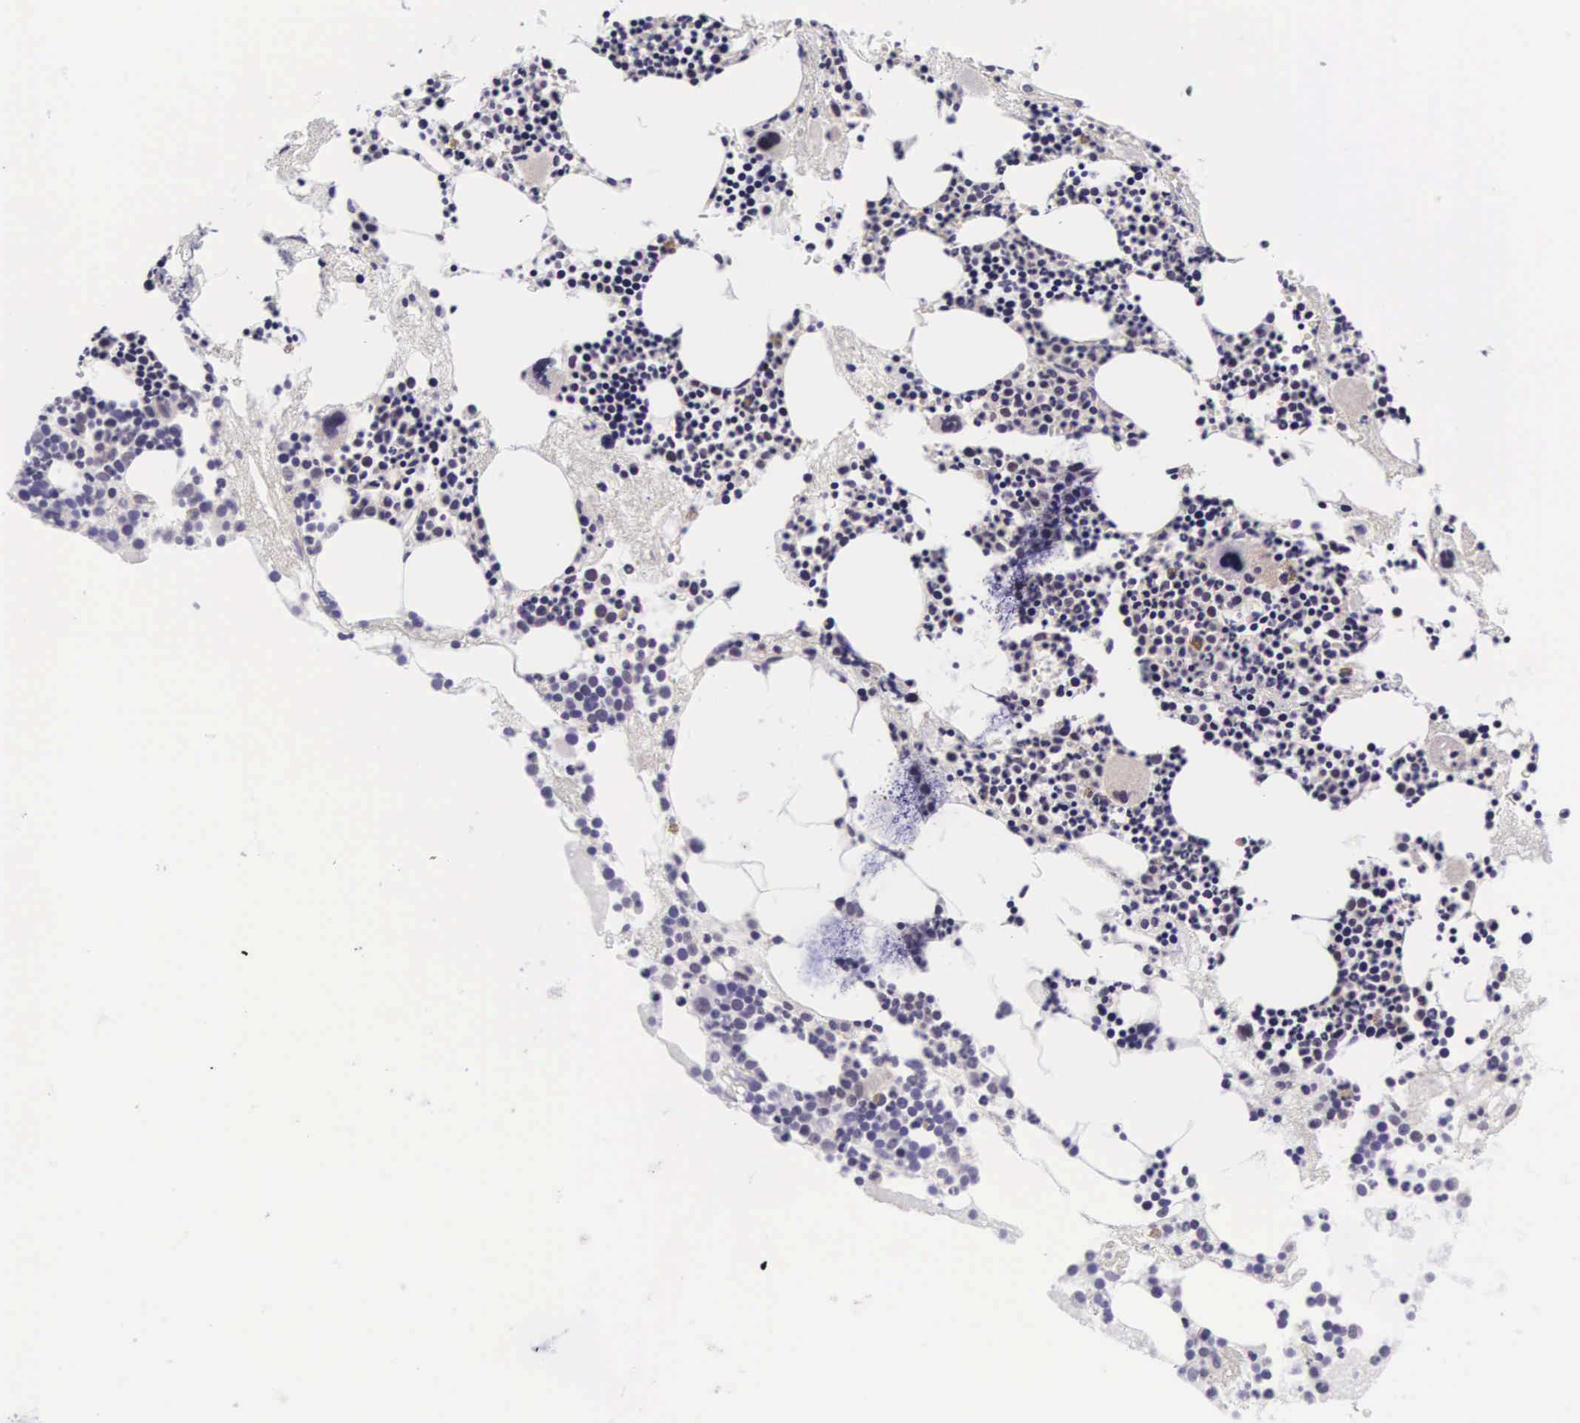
{"staining": {"intensity": "weak", "quantity": "<25%", "location": "cytoplasmic/membranous"}, "tissue": "bone marrow", "cell_type": "Hematopoietic cells", "image_type": "normal", "snomed": [{"axis": "morphology", "description": "Normal tissue, NOS"}, {"axis": "topography", "description": "Bone marrow"}], "caption": "A photomicrograph of bone marrow stained for a protein reveals no brown staining in hematopoietic cells. (IHC, brightfield microscopy, high magnification).", "gene": "PHETA2", "patient": {"sex": "male", "age": 75}}